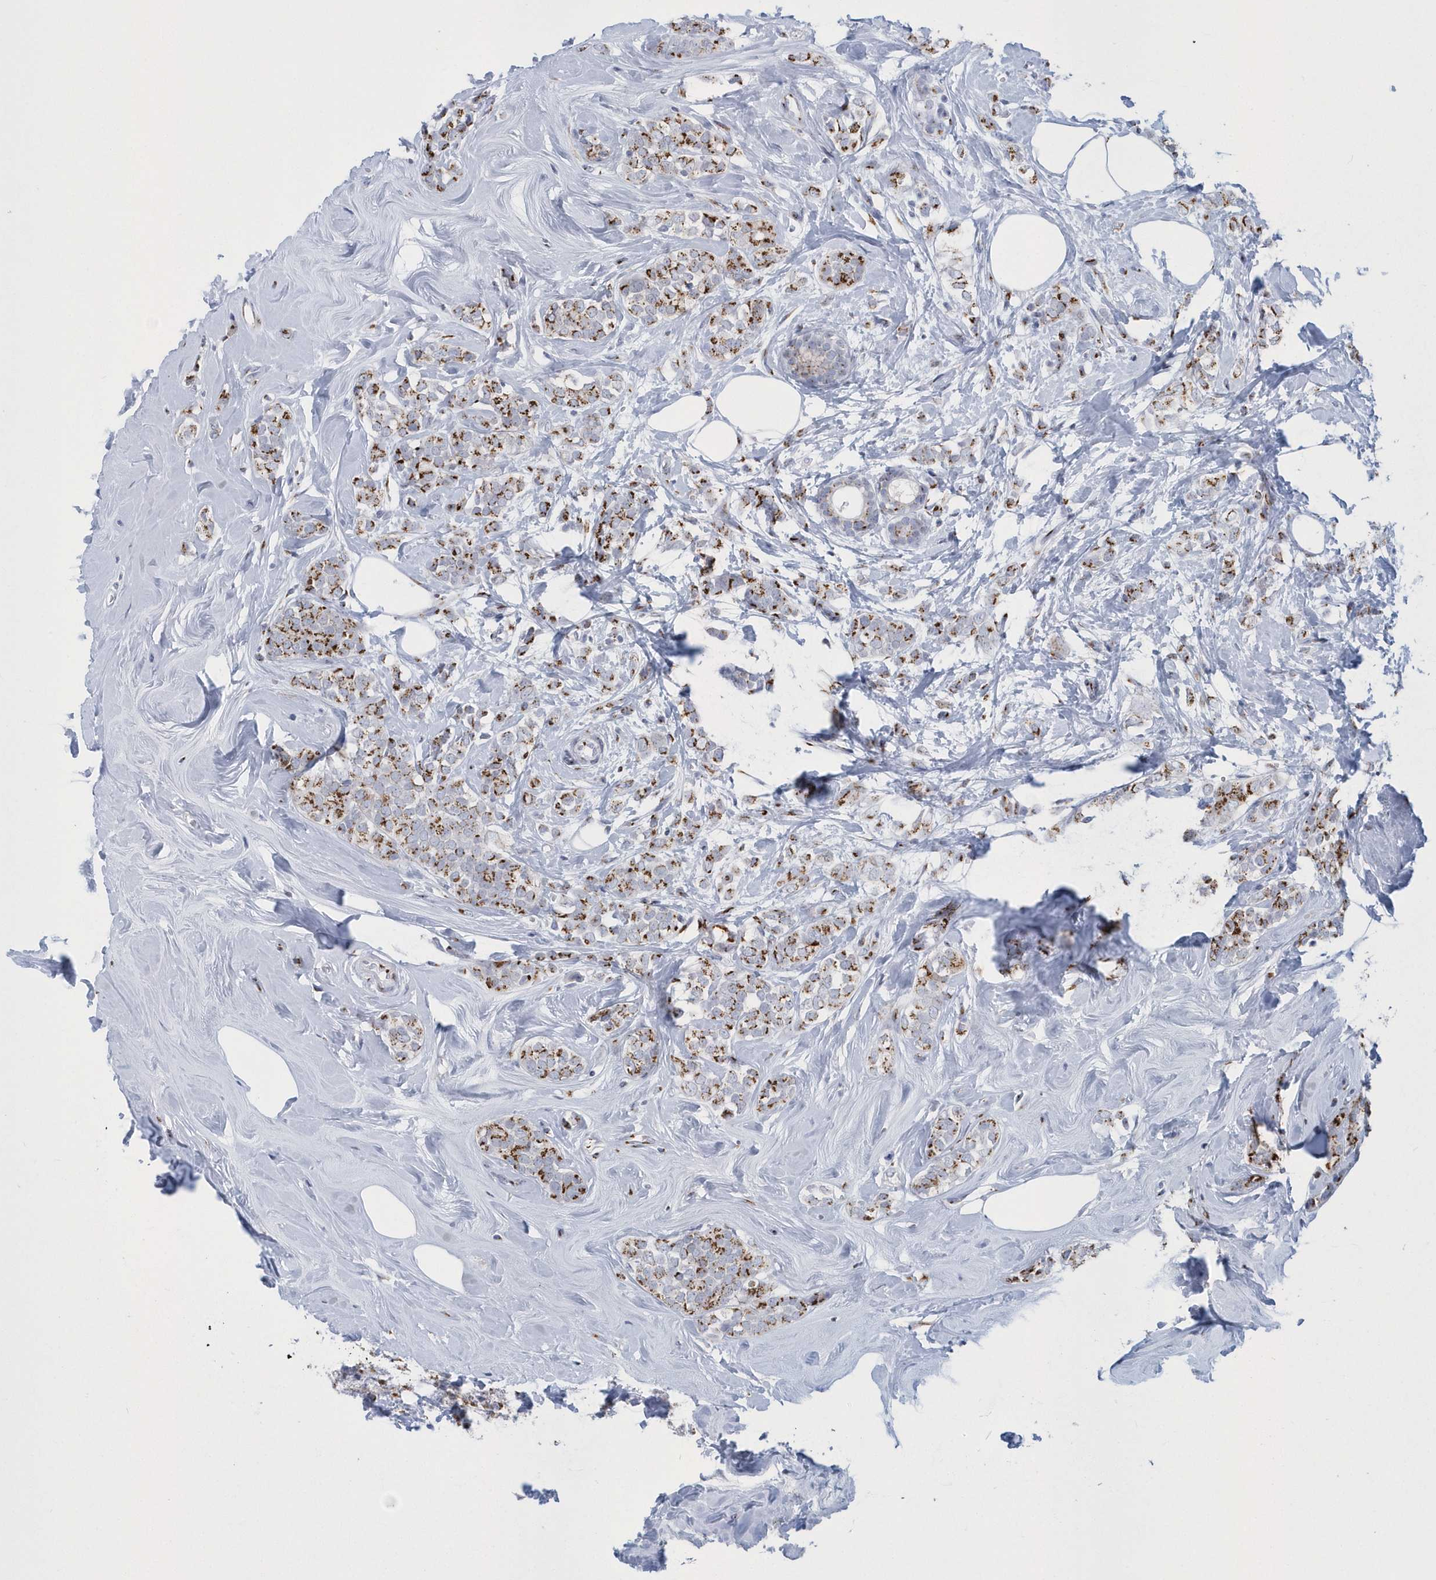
{"staining": {"intensity": "moderate", "quantity": ">75%", "location": "cytoplasmic/membranous"}, "tissue": "breast cancer", "cell_type": "Tumor cells", "image_type": "cancer", "snomed": [{"axis": "morphology", "description": "Lobular carcinoma"}, {"axis": "topography", "description": "Breast"}], "caption": "Brown immunohistochemical staining in breast cancer (lobular carcinoma) displays moderate cytoplasmic/membranous expression in approximately >75% of tumor cells.", "gene": "SLX9", "patient": {"sex": "female", "age": 47}}